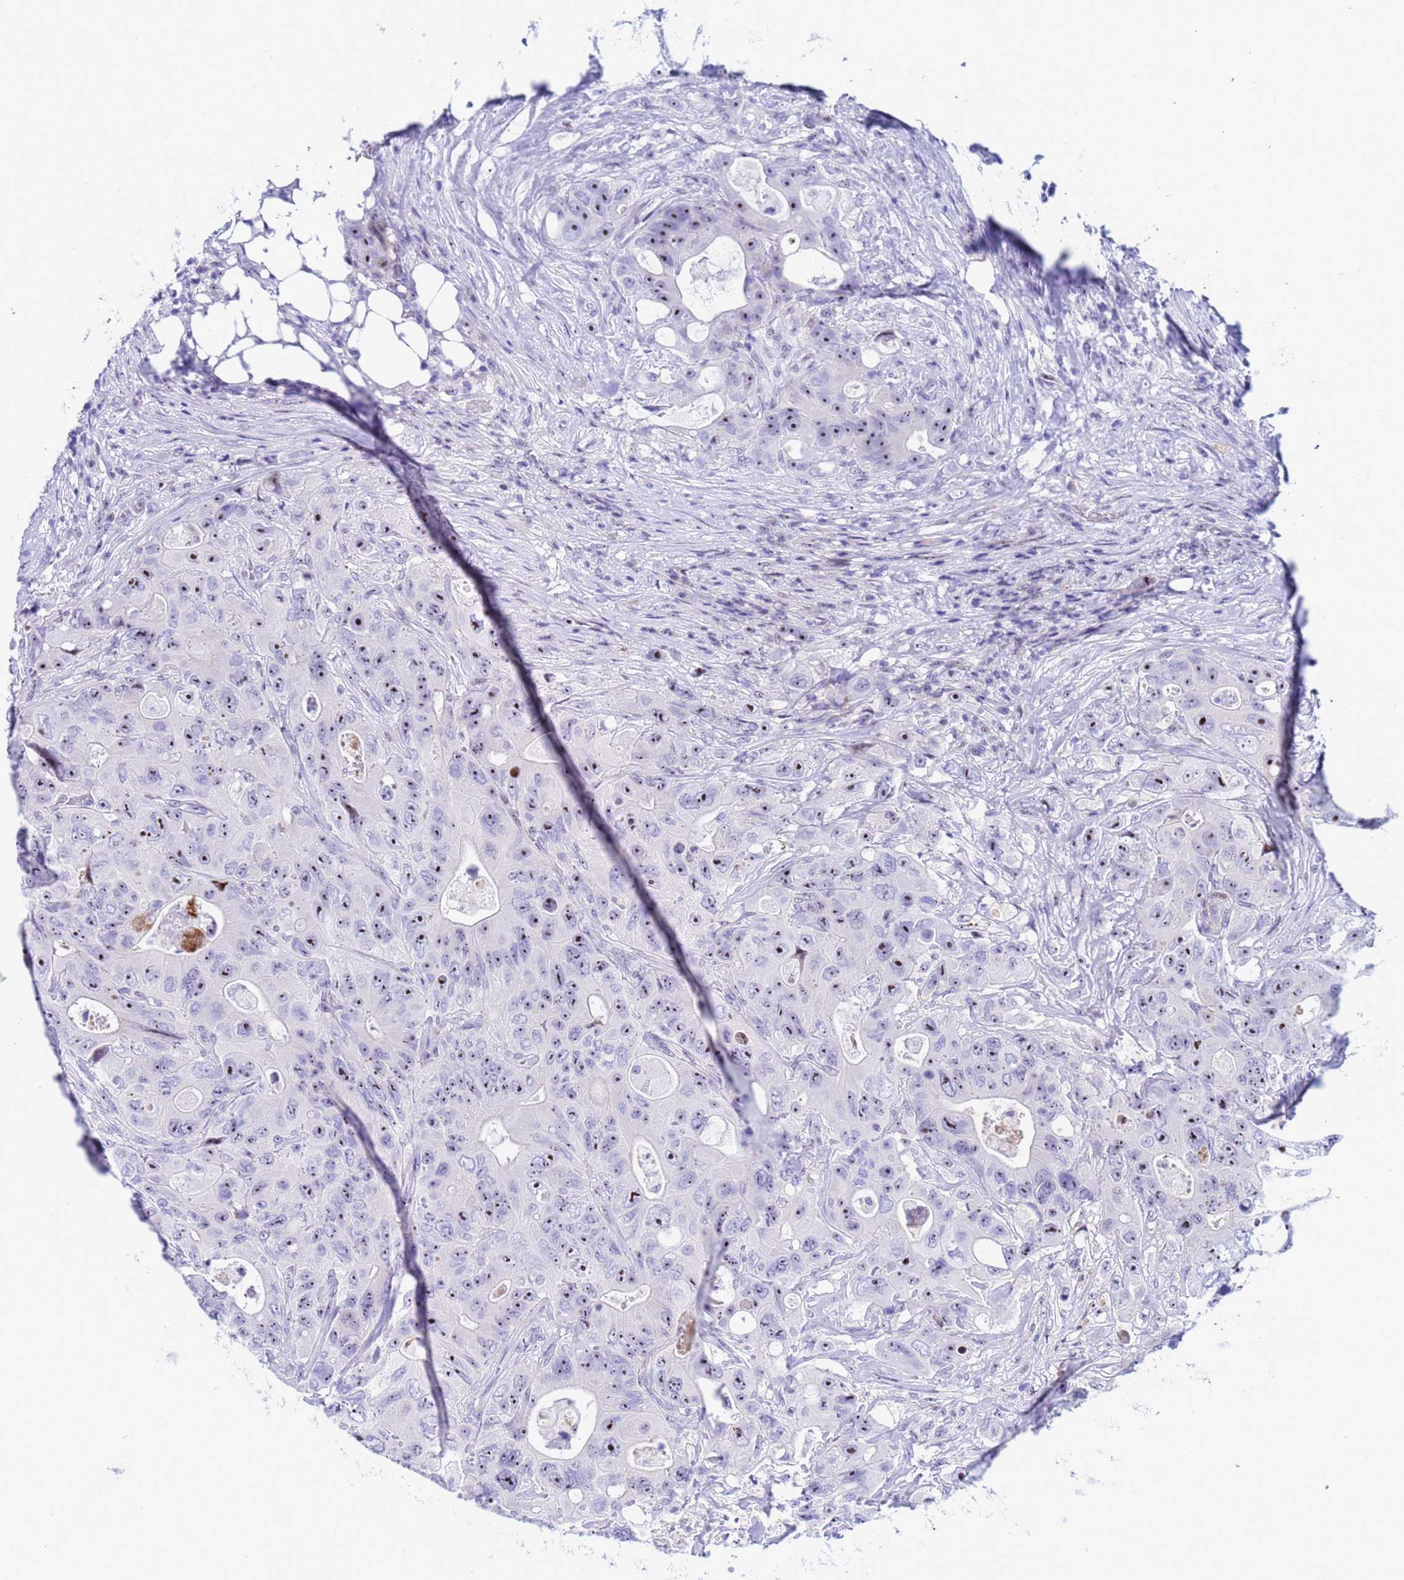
{"staining": {"intensity": "moderate", "quantity": "<25%", "location": "nuclear"}, "tissue": "colorectal cancer", "cell_type": "Tumor cells", "image_type": "cancer", "snomed": [{"axis": "morphology", "description": "Adenocarcinoma, NOS"}, {"axis": "topography", "description": "Colon"}], "caption": "The image demonstrates staining of colorectal cancer (adenocarcinoma), revealing moderate nuclear protein expression (brown color) within tumor cells.", "gene": "POP5", "patient": {"sex": "female", "age": 46}}